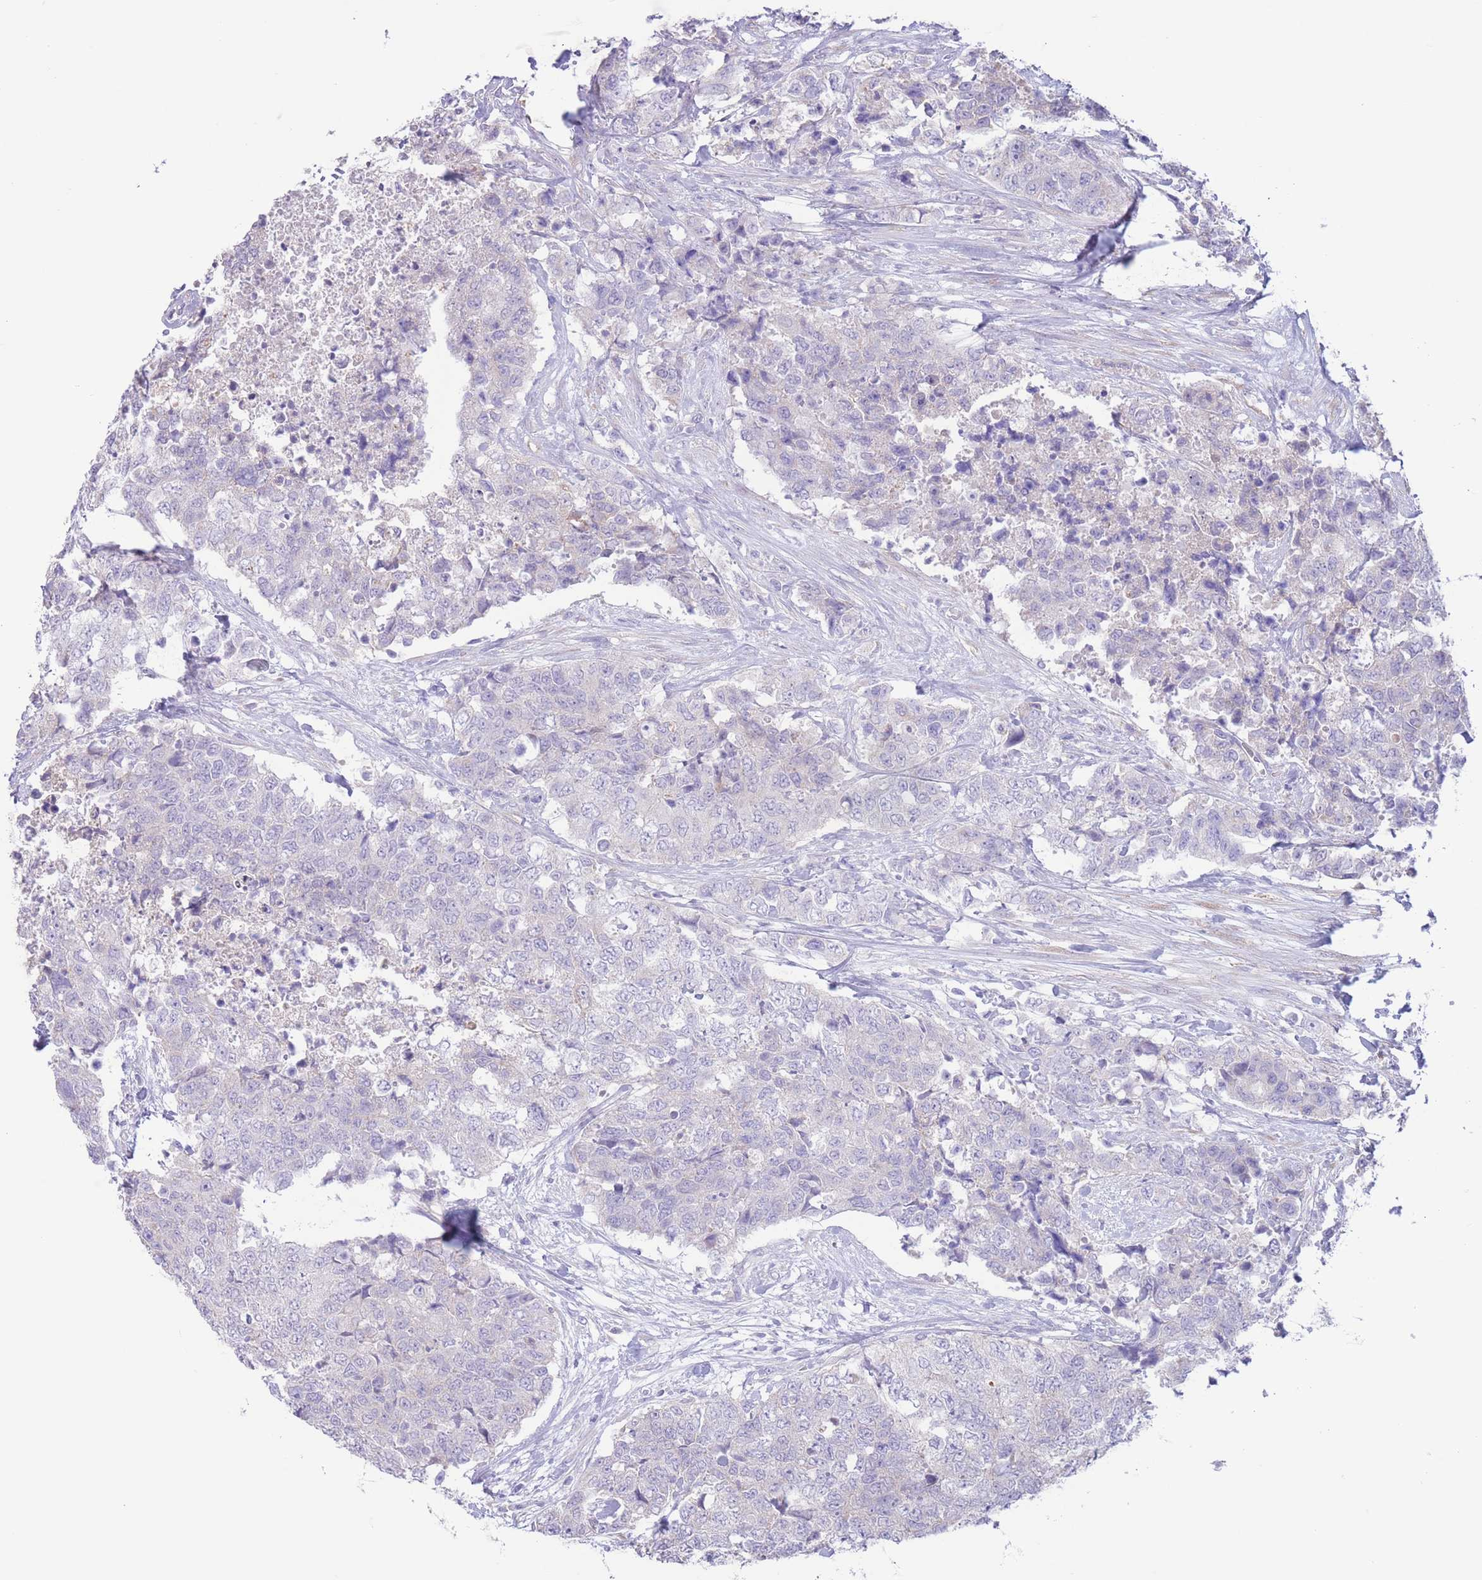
{"staining": {"intensity": "negative", "quantity": "none", "location": "none"}, "tissue": "urothelial cancer", "cell_type": "Tumor cells", "image_type": "cancer", "snomed": [{"axis": "morphology", "description": "Urothelial carcinoma, High grade"}, {"axis": "topography", "description": "Urinary bladder"}], "caption": "Immunohistochemistry (IHC) of human urothelial cancer reveals no staining in tumor cells.", "gene": "FAH", "patient": {"sex": "female", "age": 78}}